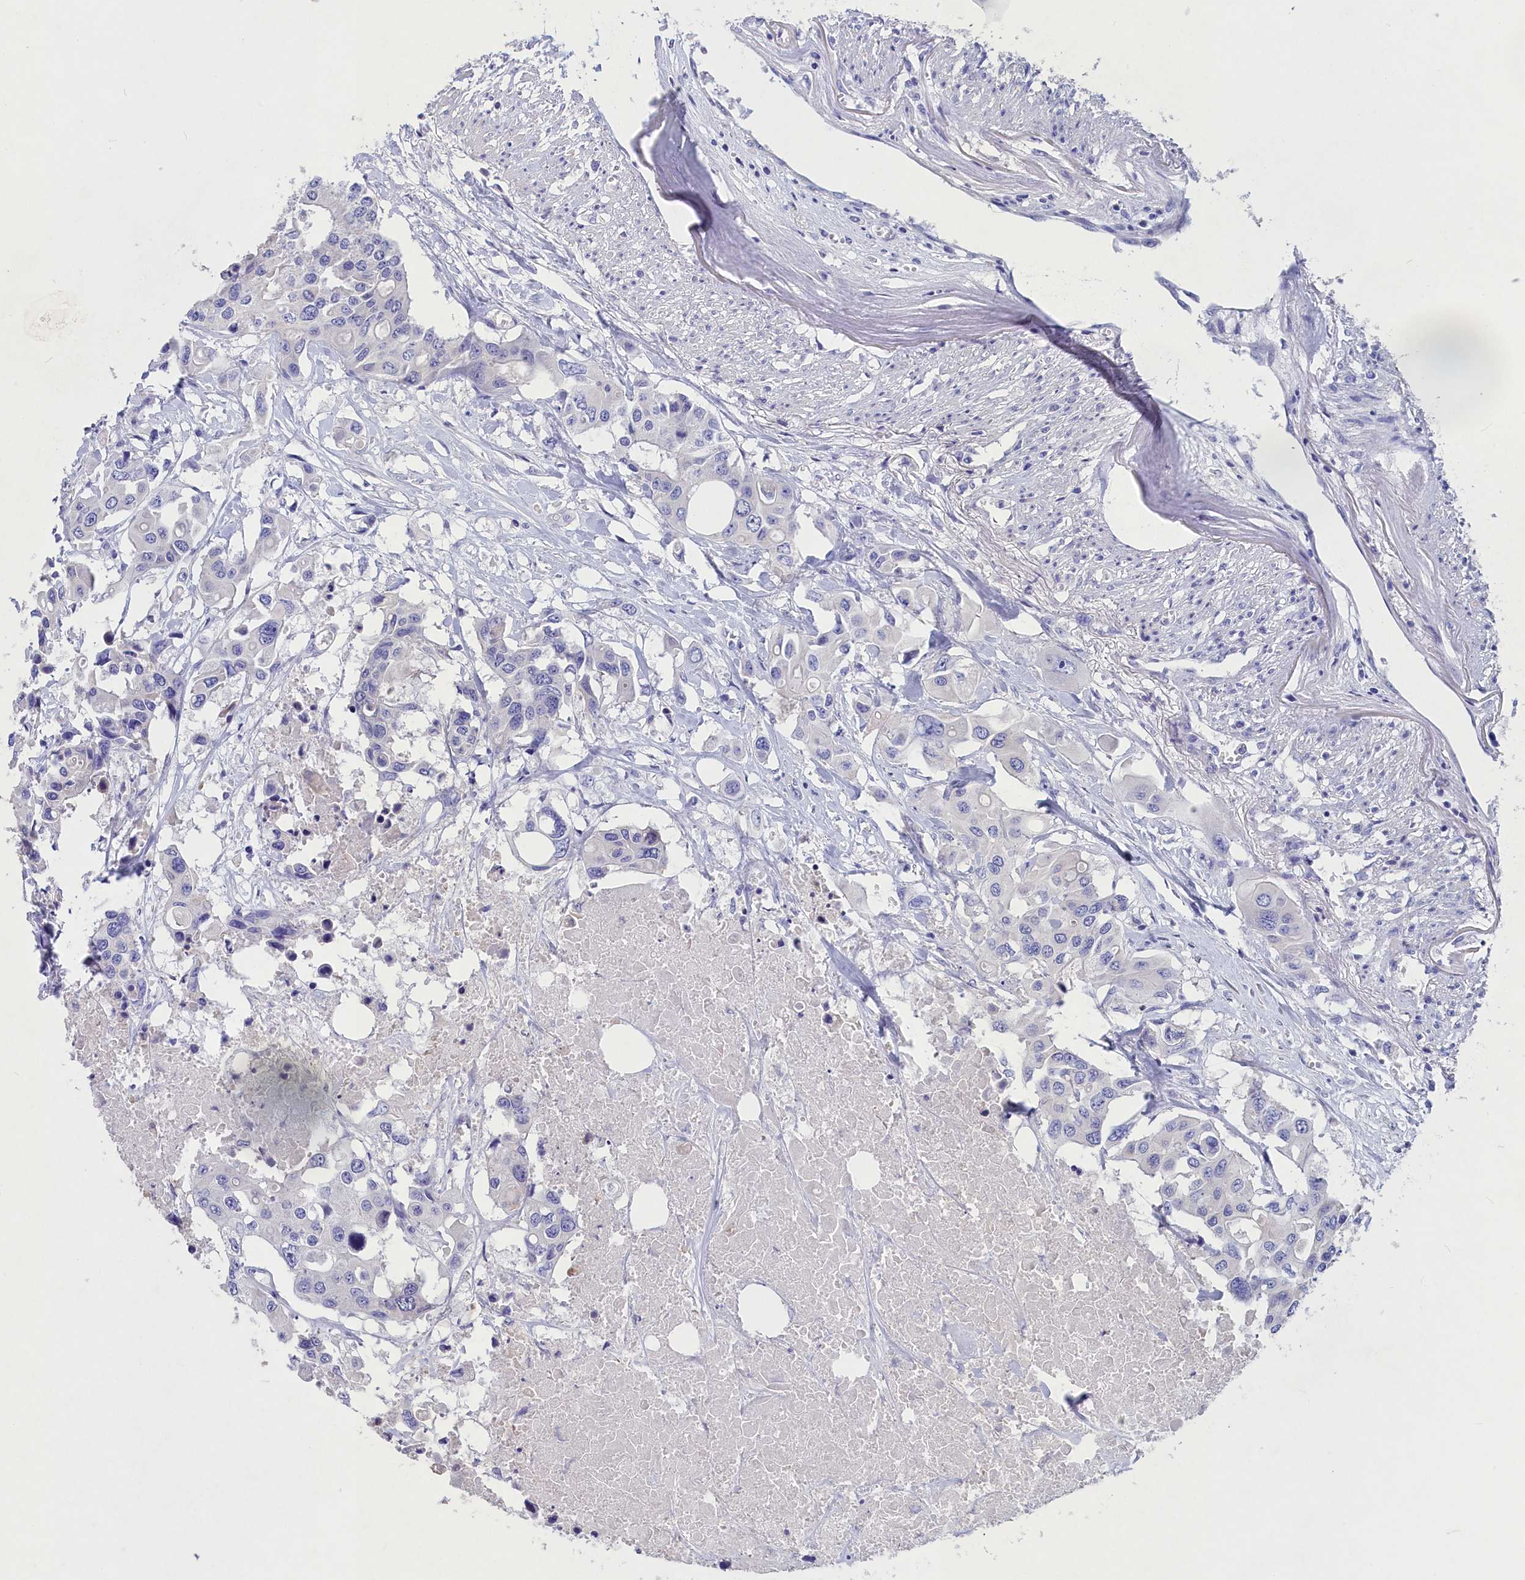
{"staining": {"intensity": "negative", "quantity": "none", "location": "none"}, "tissue": "colorectal cancer", "cell_type": "Tumor cells", "image_type": "cancer", "snomed": [{"axis": "morphology", "description": "Adenocarcinoma, NOS"}, {"axis": "topography", "description": "Colon"}], "caption": "The immunohistochemistry histopathology image has no significant staining in tumor cells of colorectal cancer tissue. (DAB IHC with hematoxylin counter stain).", "gene": "PRDM12", "patient": {"sex": "male", "age": 77}}